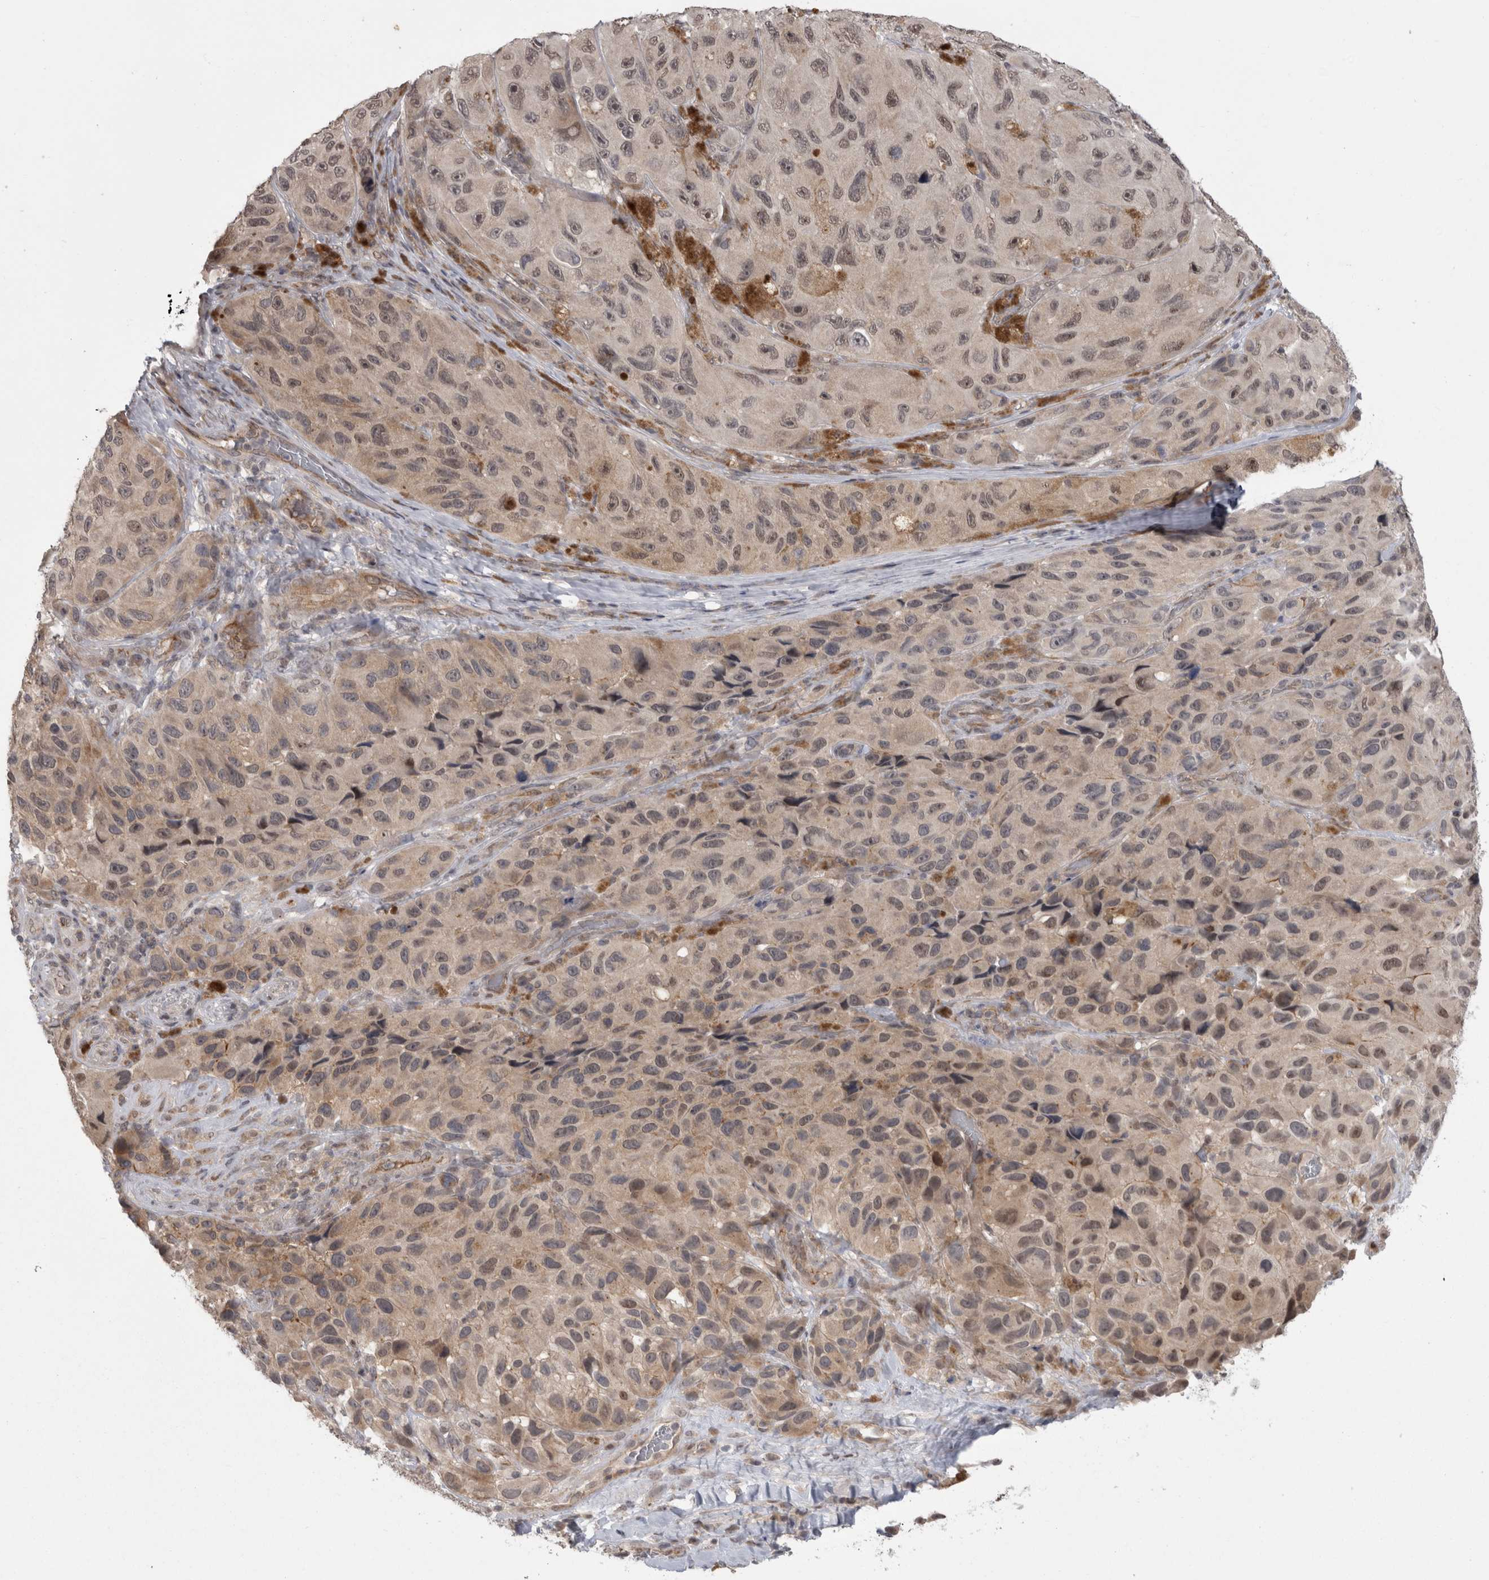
{"staining": {"intensity": "weak", "quantity": "25%-75%", "location": "cytoplasmic/membranous,nuclear"}, "tissue": "melanoma", "cell_type": "Tumor cells", "image_type": "cancer", "snomed": [{"axis": "morphology", "description": "Malignant melanoma, NOS"}, {"axis": "topography", "description": "Skin"}], "caption": "This photomicrograph displays melanoma stained with immunohistochemistry (IHC) to label a protein in brown. The cytoplasmic/membranous and nuclear of tumor cells show weak positivity for the protein. Nuclei are counter-stained blue.", "gene": "MTBP", "patient": {"sex": "female", "age": 73}}